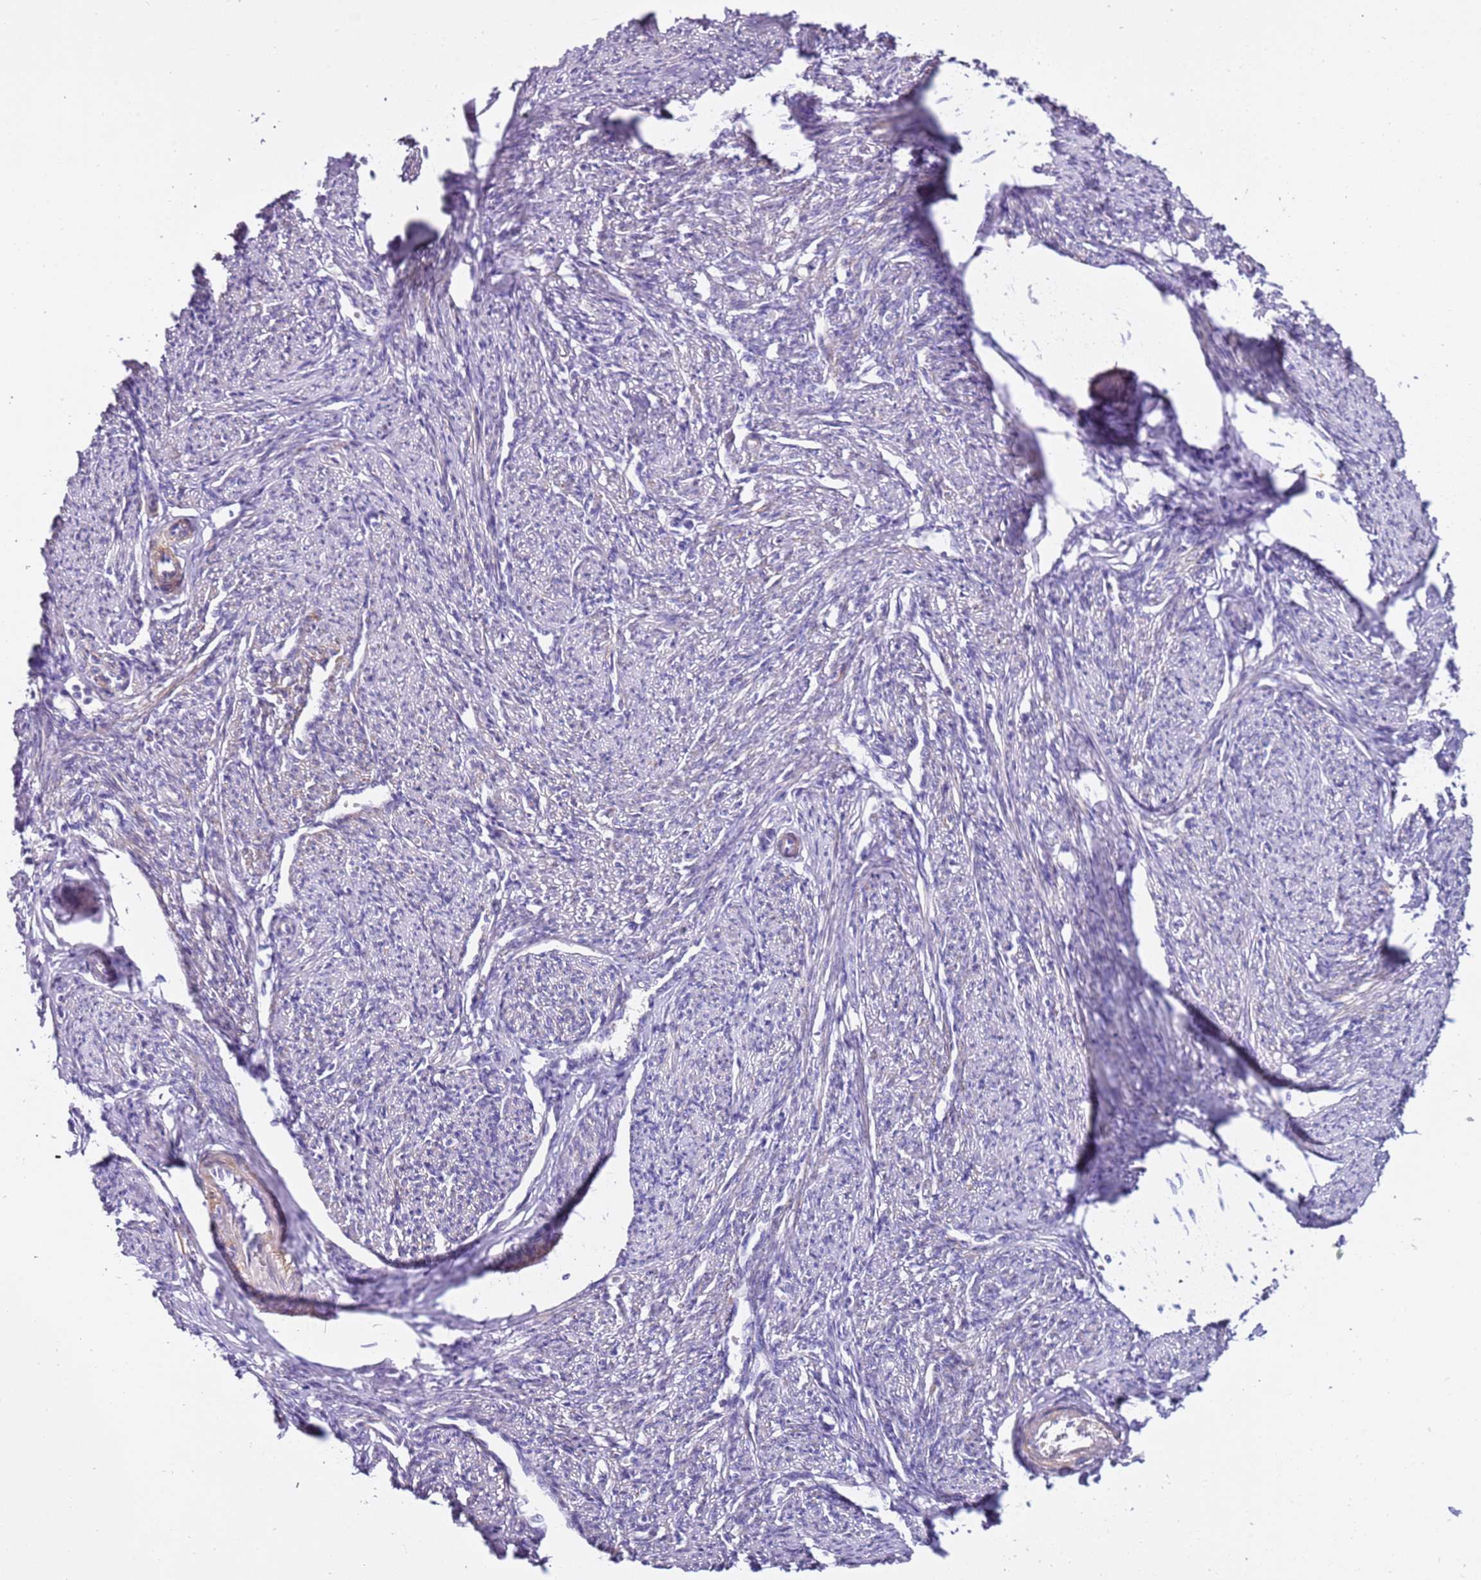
{"staining": {"intensity": "strong", "quantity": "25%-75%", "location": "cytoplasmic/membranous"}, "tissue": "smooth muscle", "cell_type": "Smooth muscle cells", "image_type": "normal", "snomed": [{"axis": "morphology", "description": "Normal tissue, NOS"}, {"axis": "topography", "description": "Smooth muscle"}, {"axis": "topography", "description": "Uterus"}], "caption": "Immunohistochemical staining of benign human smooth muscle demonstrates strong cytoplasmic/membranous protein expression in about 25%-75% of smooth muscle cells.", "gene": "PCGF2", "patient": {"sex": "female", "age": 59}}